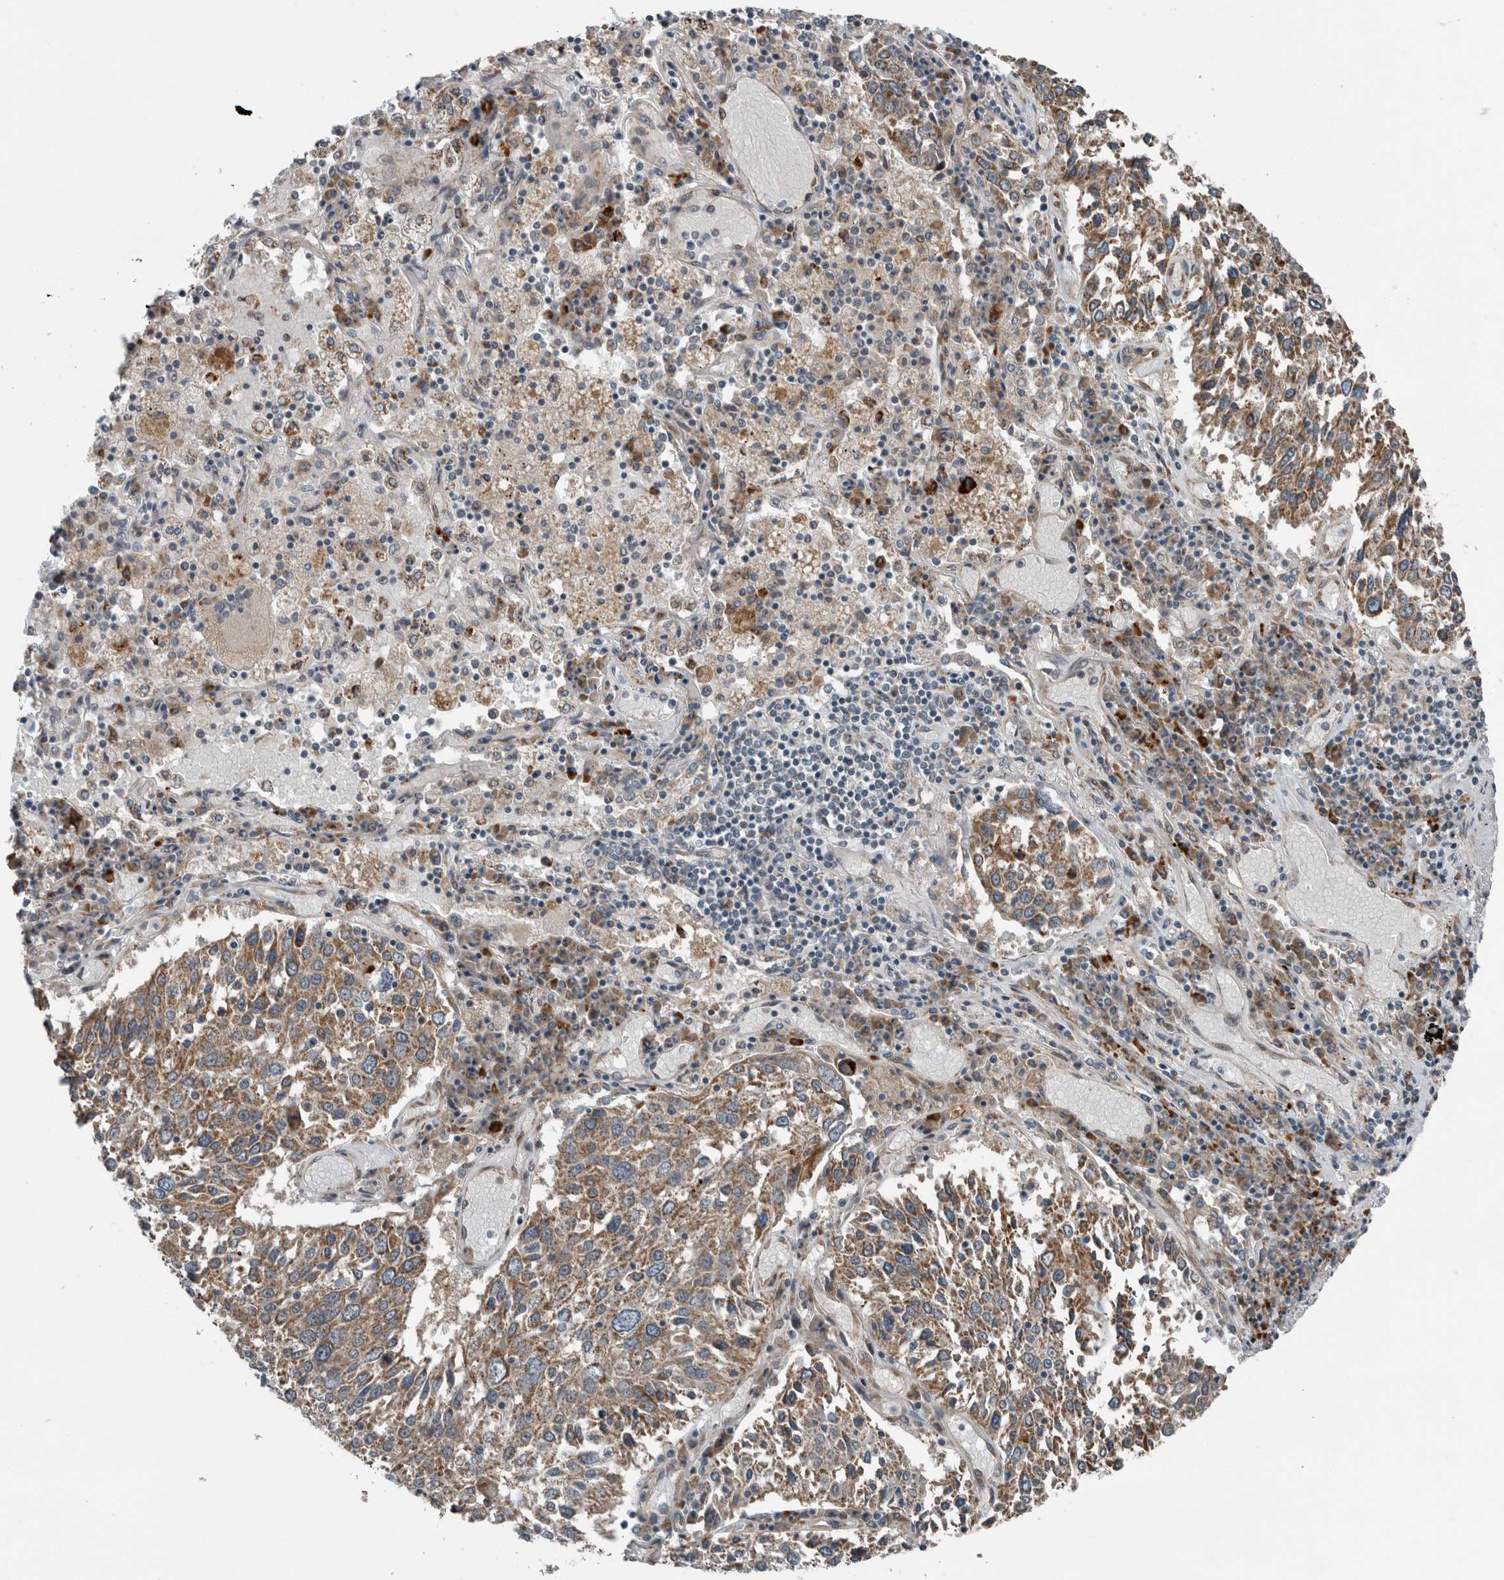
{"staining": {"intensity": "moderate", "quantity": ">75%", "location": "cytoplasmic/membranous"}, "tissue": "lung cancer", "cell_type": "Tumor cells", "image_type": "cancer", "snomed": [{"axis": "morphology", "description": "Squamous cell carcinoma, NOS"}, {"axis": "topography", "description": "Lung"}], "caption": "Immunohistochemical staining of lung cancer displays moderate cytoplasmic/membranous protein expression in about >75% of tumor cells.", "gene": "GBA2", "patient": {"sex": "male", "age": 65}}